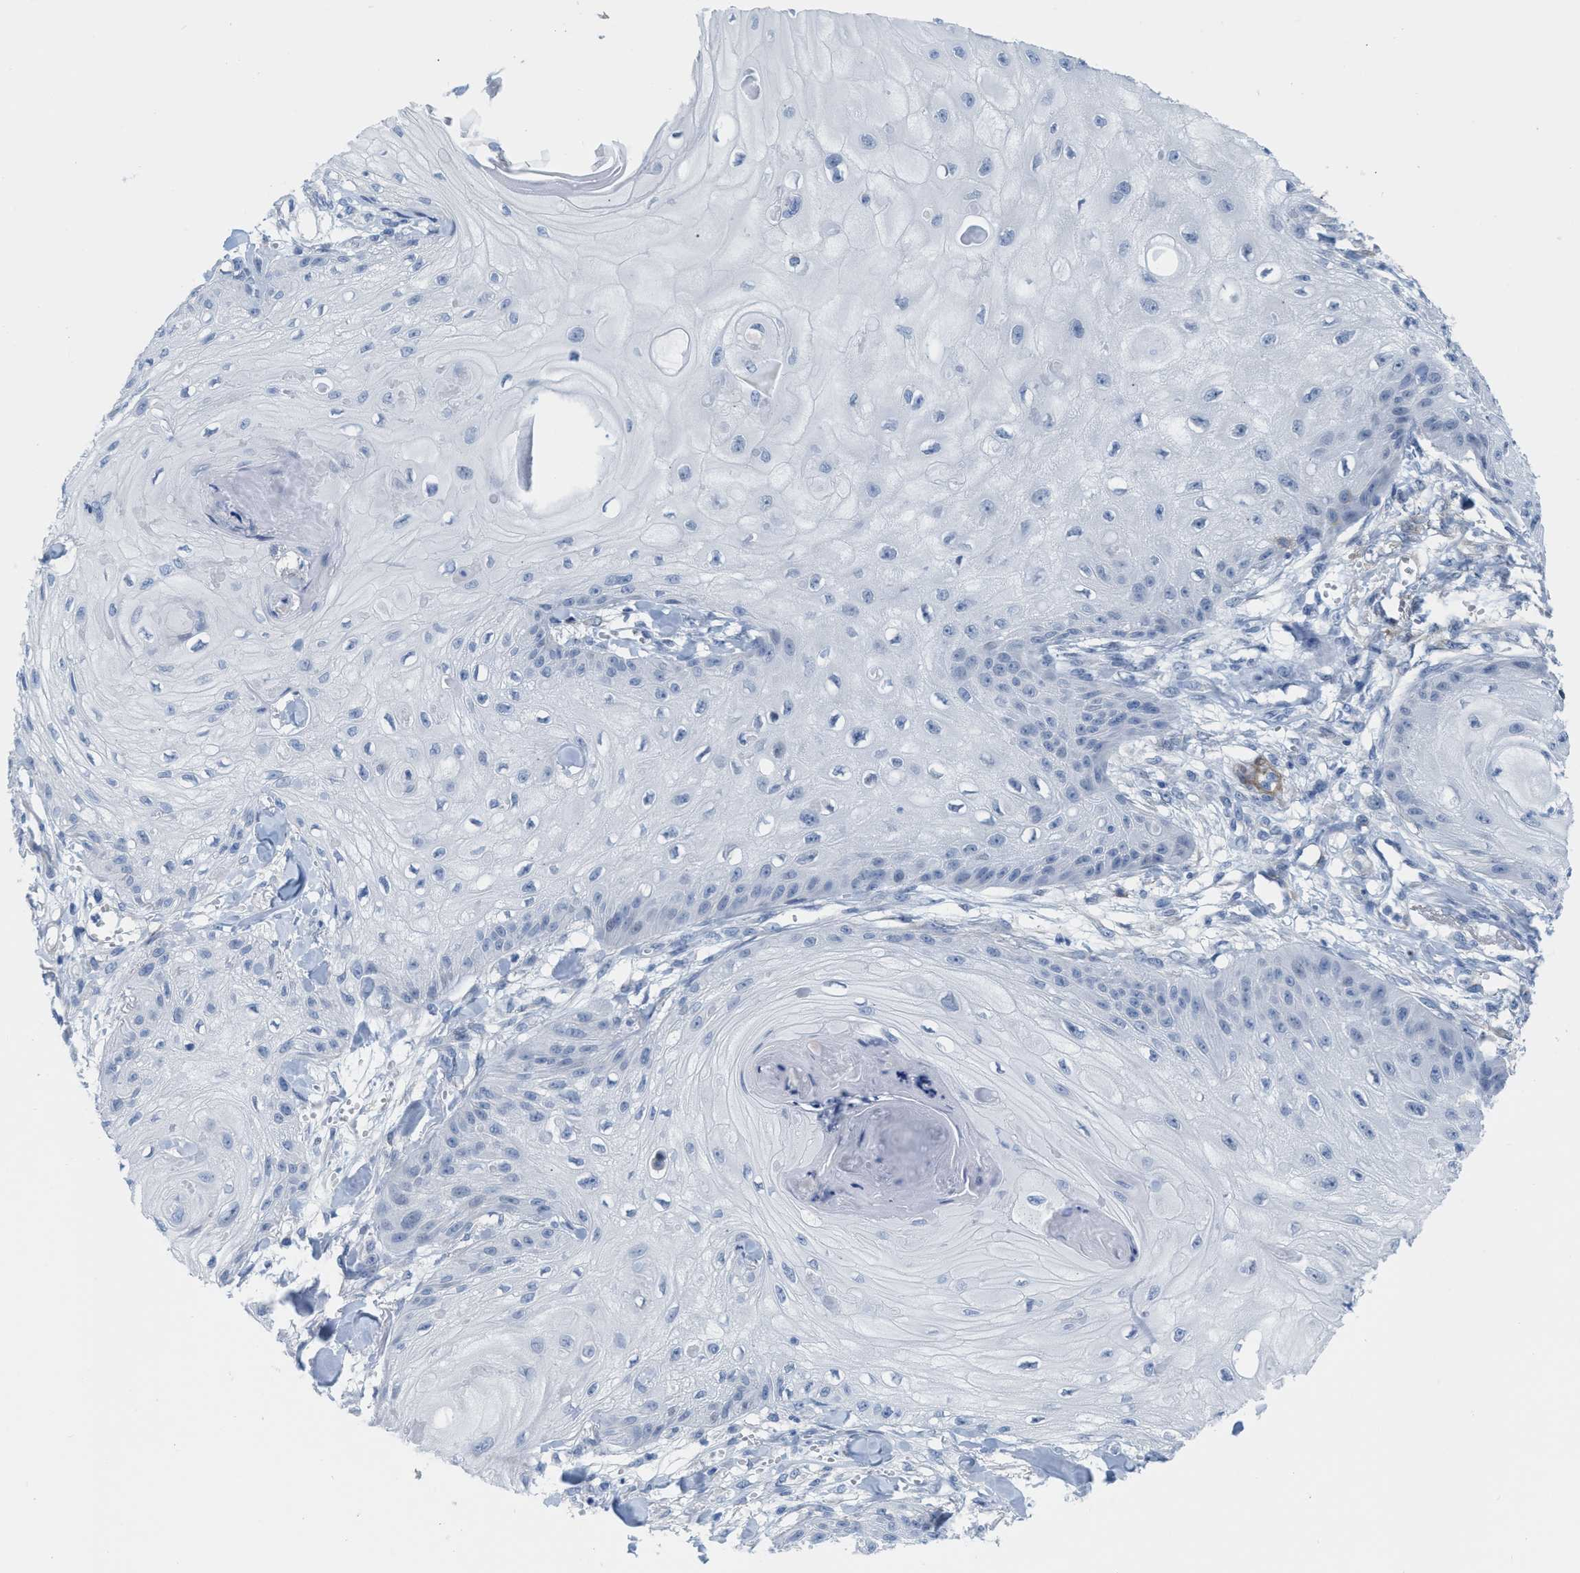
{"staining": {"intensity": "negative", "quantity": "none", "location": "none"}, "tissue": "skin cancer", "cell_type": "Tumor cells", "image_type": "cancer", "snomed": [{"axis": "morphology", "description": "Squamous cell carcinoma, NOS"}, {"axis": "topography", "description": "Skin"}], "caption": "Skin cancer stained for a protein using immunohistochemistry displays no staining tumor cells.", "gene": "TAGLN", "patient": {"sex": "male", "age": 74}}